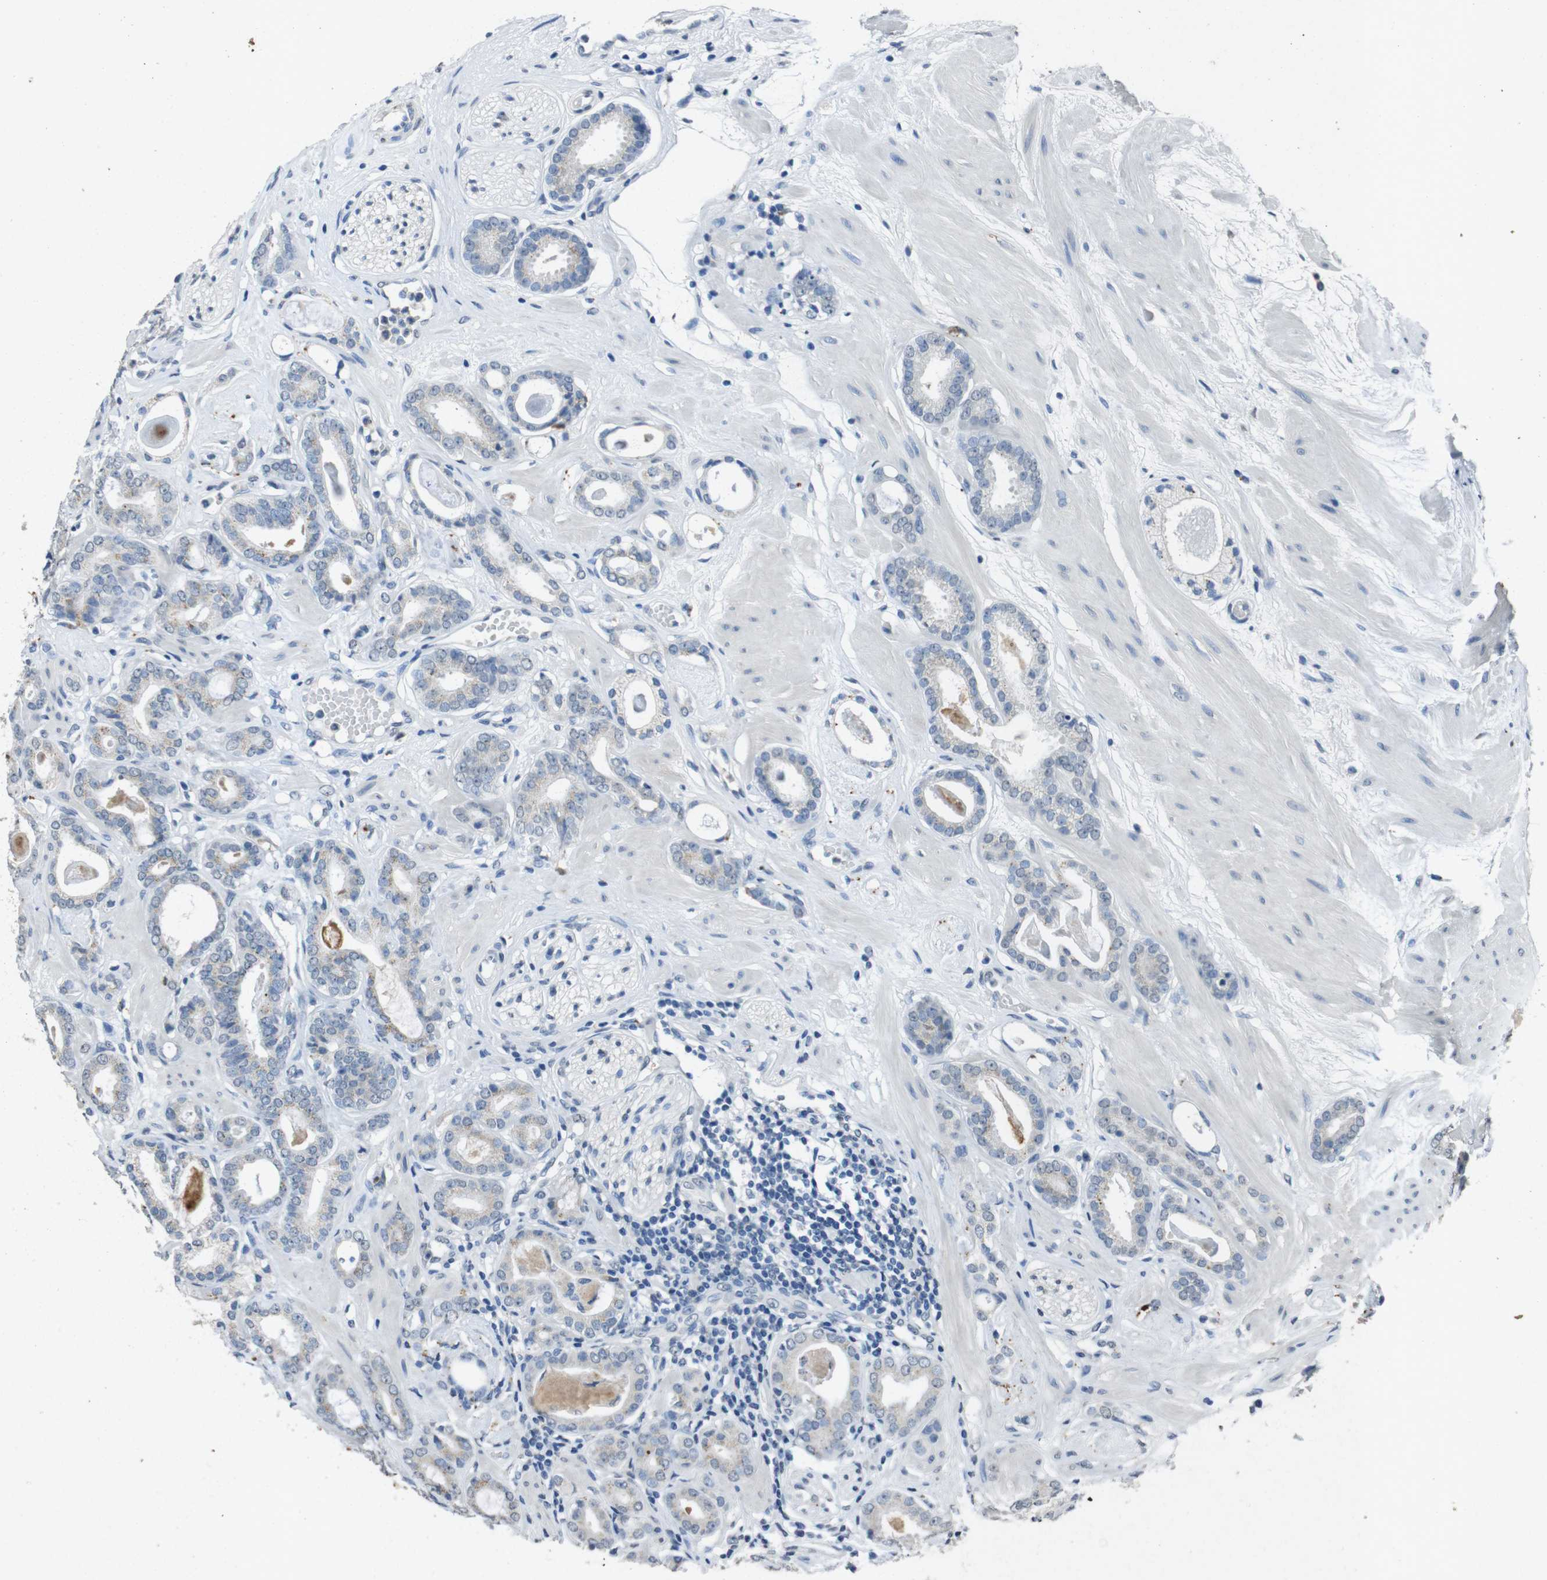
{"staining": {"intensity": "negative", "quantity": "none", "location": "none"}, "tissue": "prostate cancer", "cell_type": "Tumor cells", "image_type": "cancer", "snomed": [{"axis": "morphology", "description": "Adenocarcinoma, Low grade"}, {"axis": "topography", "description": "Prostate"}], "caption": "A high-resolution histopathology image shows IHC staining of adenocarcinoma (low-grade) (prostate), which reveals no significant positivity in tumor cells.", "gene": "STBD1", "patient": {"sex": "male", "age": 53}}